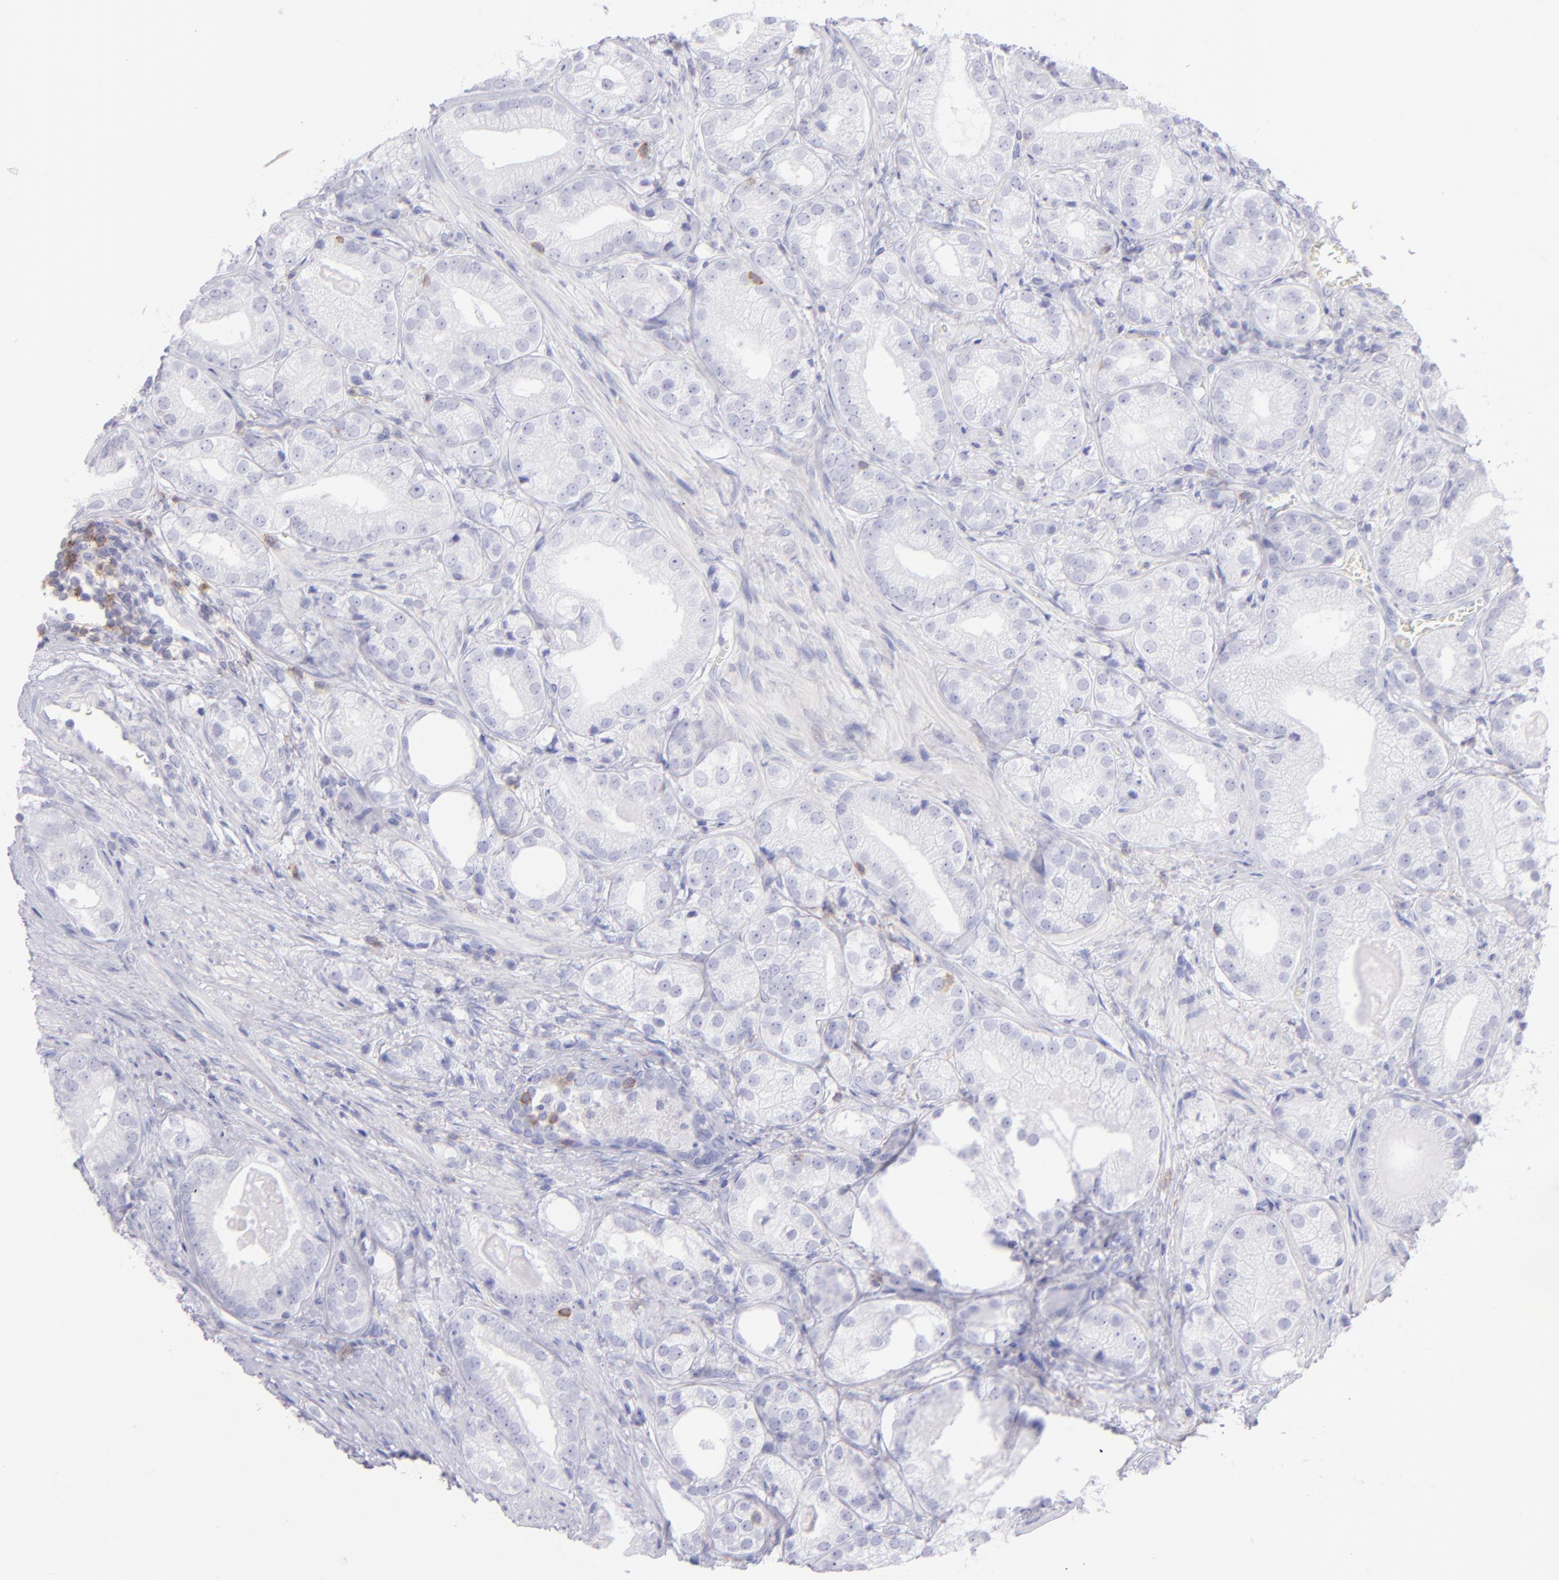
{"staining": {"intensity": "negative", "quantity": "none", "location": "none"}, "tissue": "prostate cancer", "cell_type": "Tumor cells", "image_type": "cancer", "snomed": [{"axis": "morphology", "description": "Adenocarcinoma, Low grade"}, {"axis": "topography", "description": "Prostate"}], "caption": "This is an IHC photomicrograph of prostate adenocarcinoma (low-grade). There is no expression in tumor cells.", "gene": "CD69", "patient": {"sex": "male", "age": 69}}